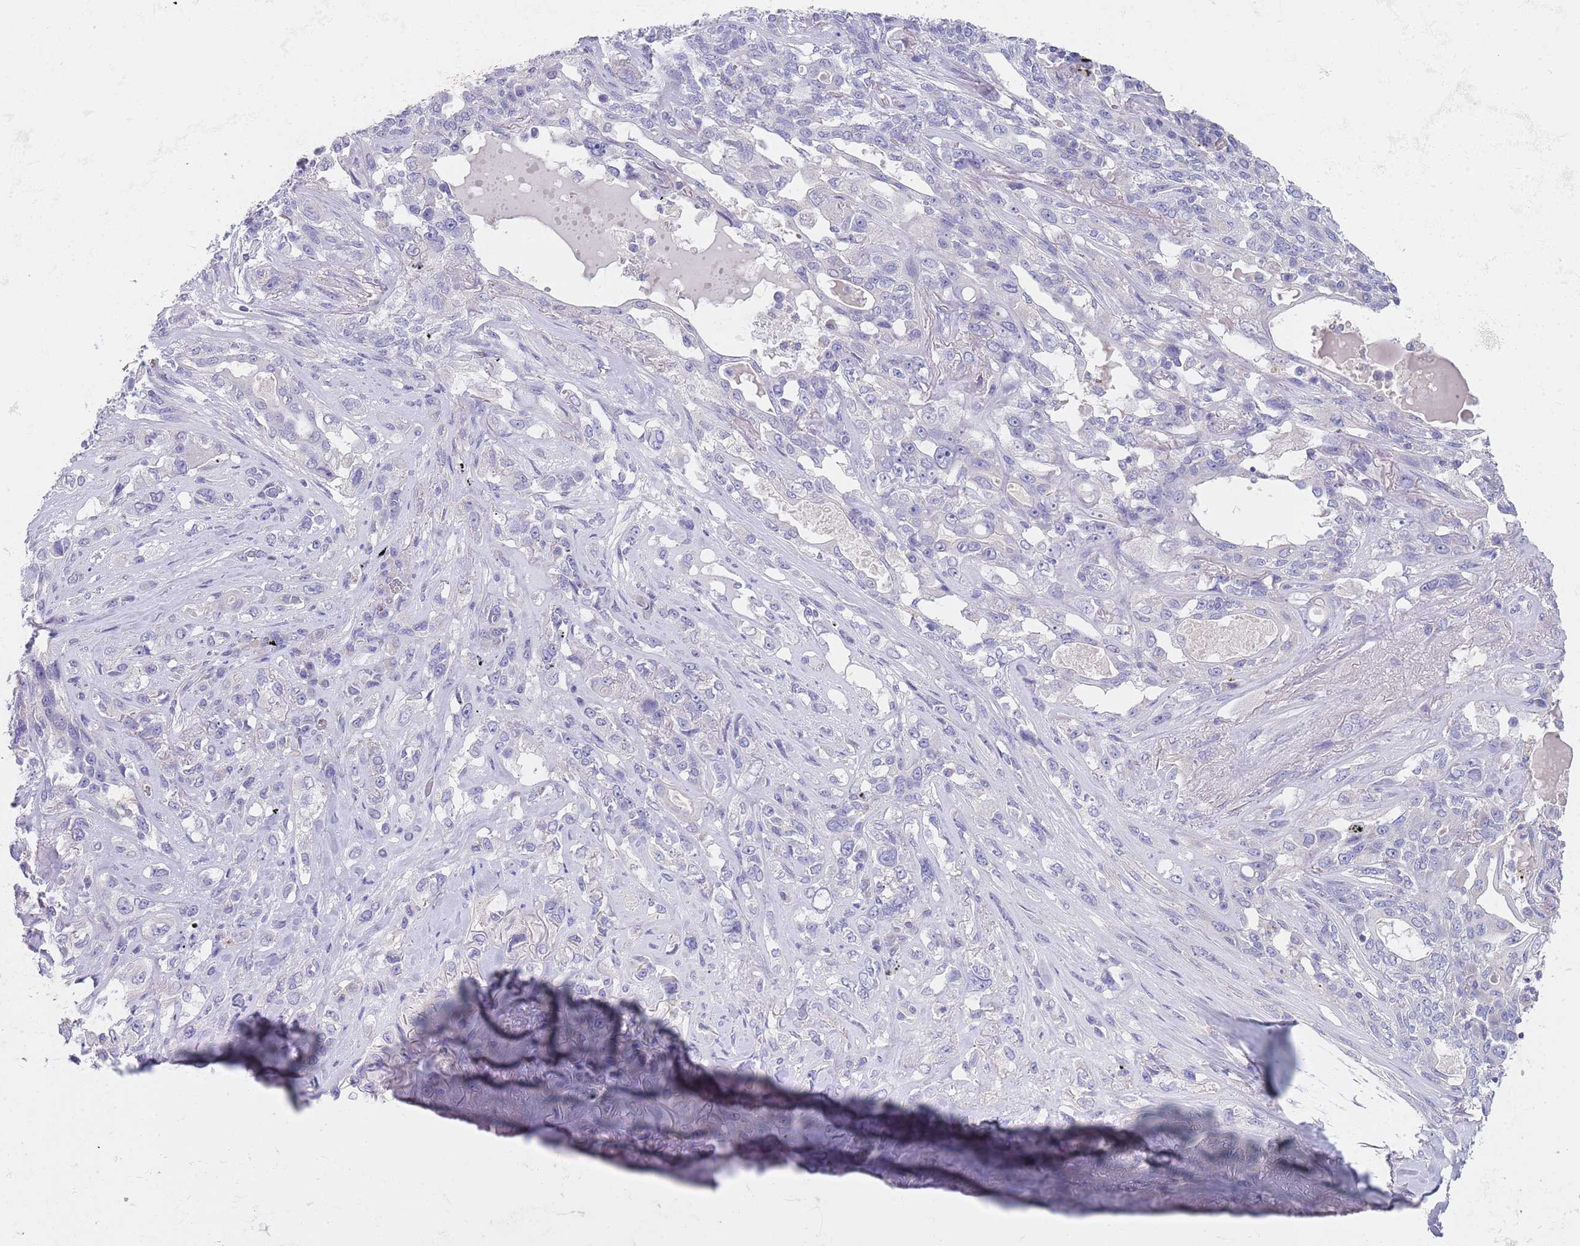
{"staining": {"intensity": "negative", "quantity": "none", "location": "none"}, "tissue": "lung cancer", "cell_type": "Tumor cells", "image_type": "cancer", "snomed": [{"axis": "morphology", "description": "Squamous cell carcinoma, NOS"}, {"axis": "topography", "description": "Lung"}], "caption": "This image is of squamous cell carcinoma (lung) stained with IHC to label a protein in brown with the nuclei are counter-stained blue. There is no positivity in tumor cells.", "gene": "MAN1C1", "patient": {"sex": "female", "age": 70}}